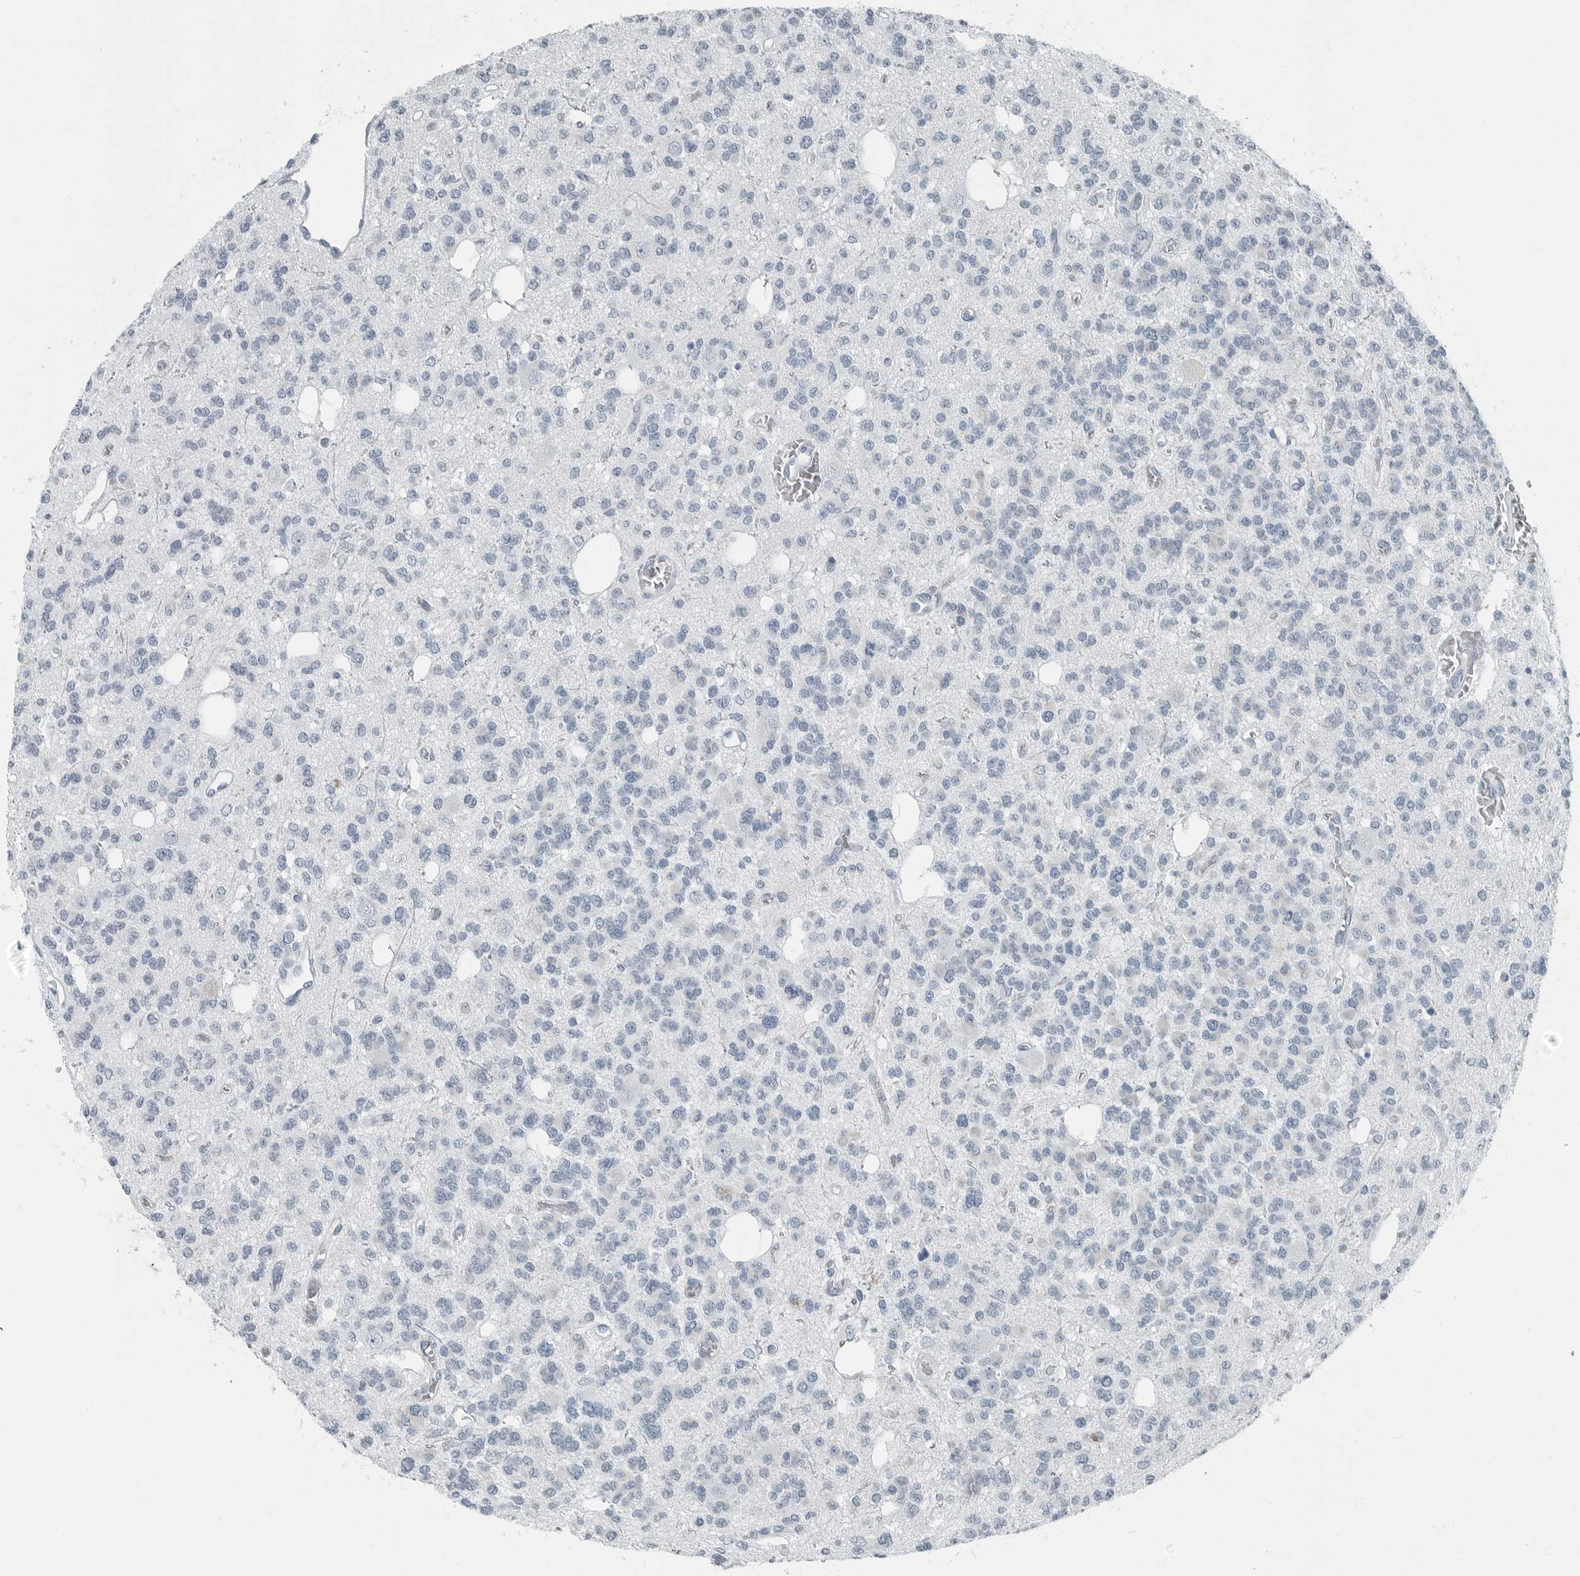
{"staining": {"intensity": "negative", "quantity": "none", "location": "none"}, "tissue": "glioma", "cell_type": "Tumor cells", "image_type": "cancer", "snomed": [{"axis": "morphology", "description": "Glioma, malignant, Low grade"}, {"axis": "topography", "description": "Brain"}], "caption": "DAB (3,3'-diaminobenzidine) immunohistochemical staining of human glioma shows no significant staining in tumor cells. (DAB (3,3'-diaminobenzidine) immunohistochemistry, high magnification).", "gene": "ZPBP2", "patient": {"sex": "male", "age": 38}}